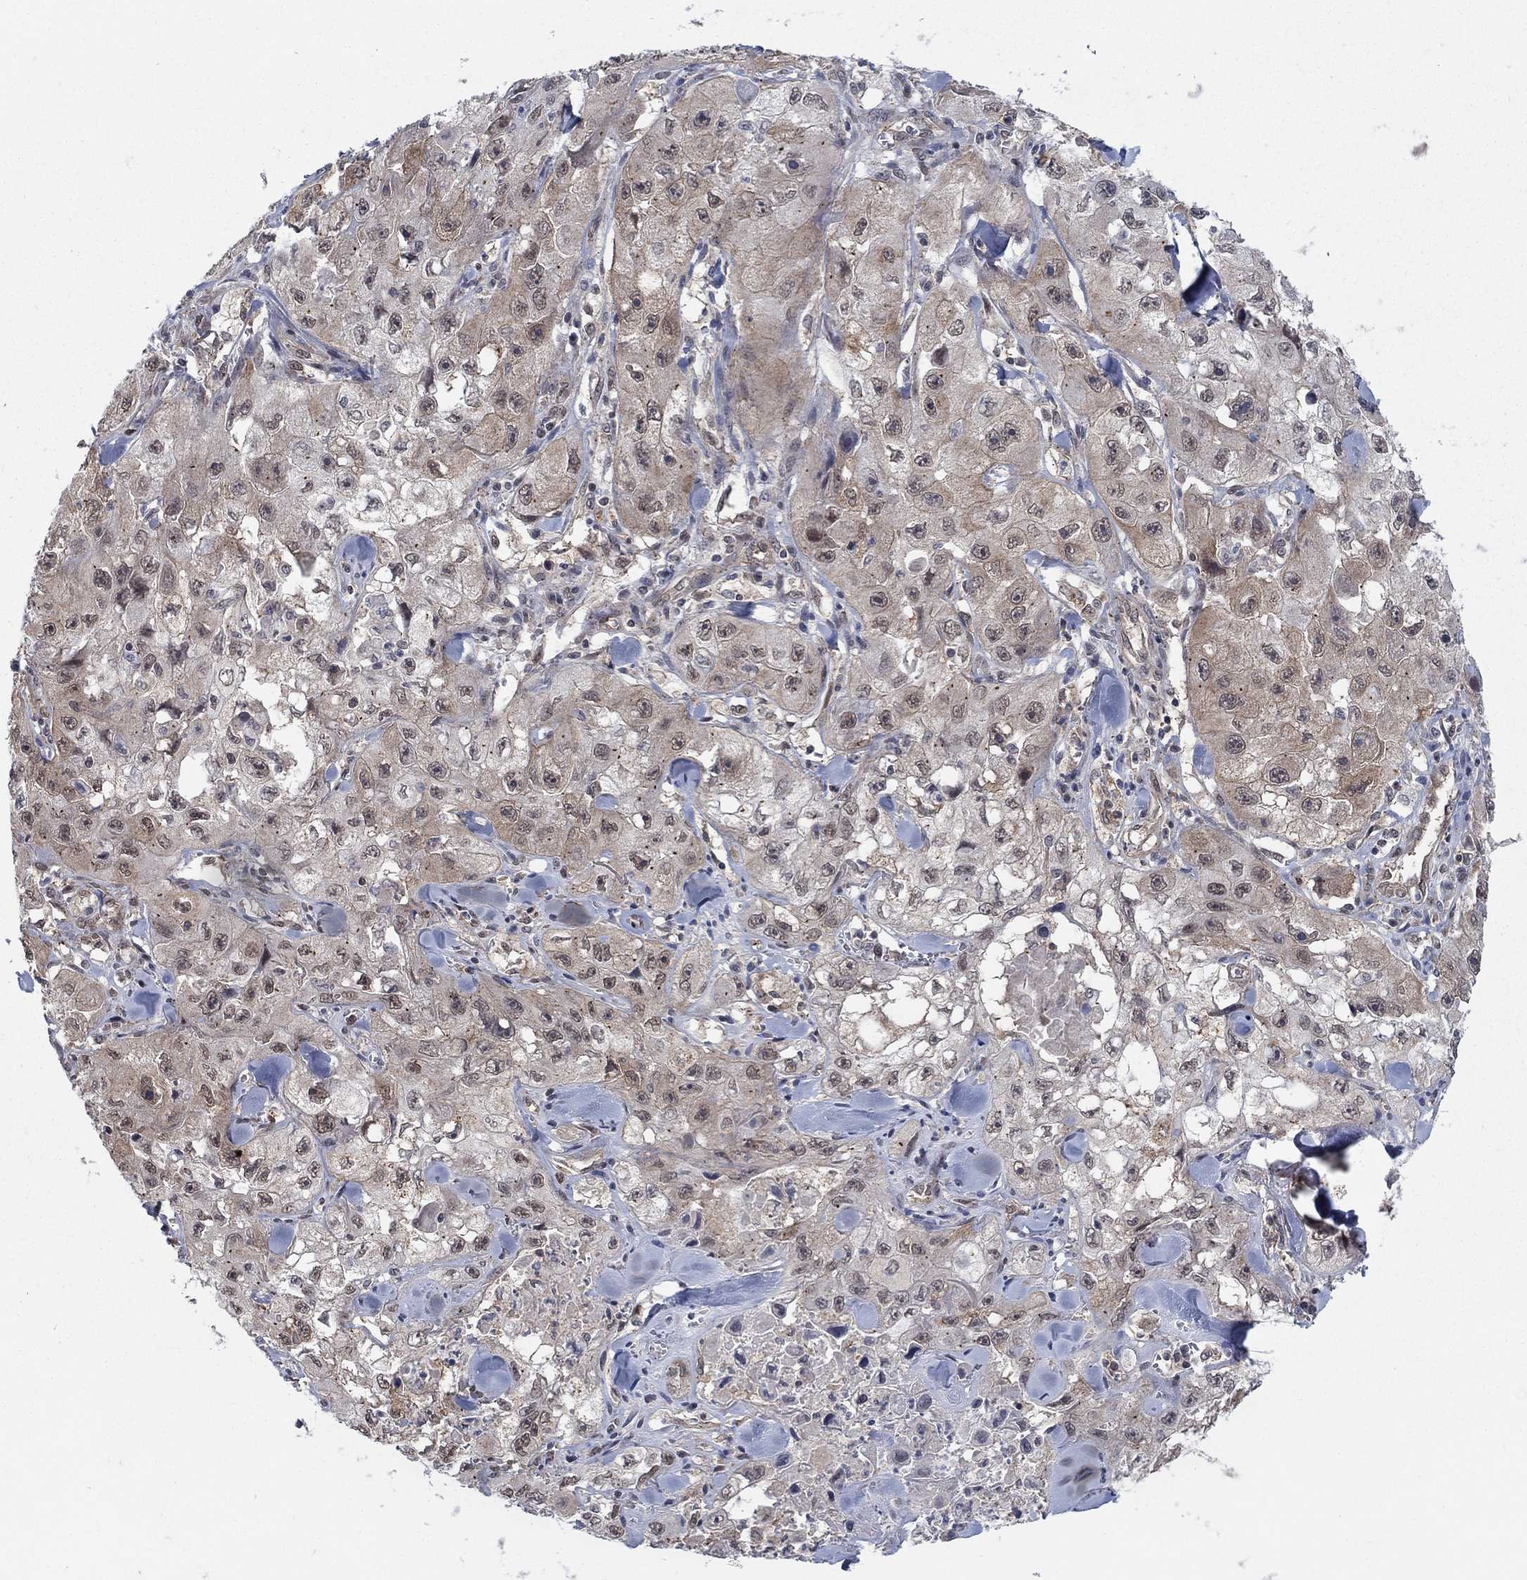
{"staining": {"intensity": "weak", "quantity": "25%-75%", "location": "cytoplasmic/membranous,nuclear"}, "tissue": "skin cancer", "cell_type": "Tumor cells", "image_type": "cancer", "snomed": [{"axis": "morphology", "description": "Squamous cell carcinoma, NOS"}, {"axis": "topography", "description": "Skin"}, {"axis": "topography", "description": "Subcutis"}], "caption": "Squamous cell carcinoma (skin) stained for a protein (brown) displays weak cytoplasmic/membranous and nuclear positive positivity in about 25%-75% of tumor cells.", "gene": "SH3RF1", "patient": {"sex": "male", "age": 73}}